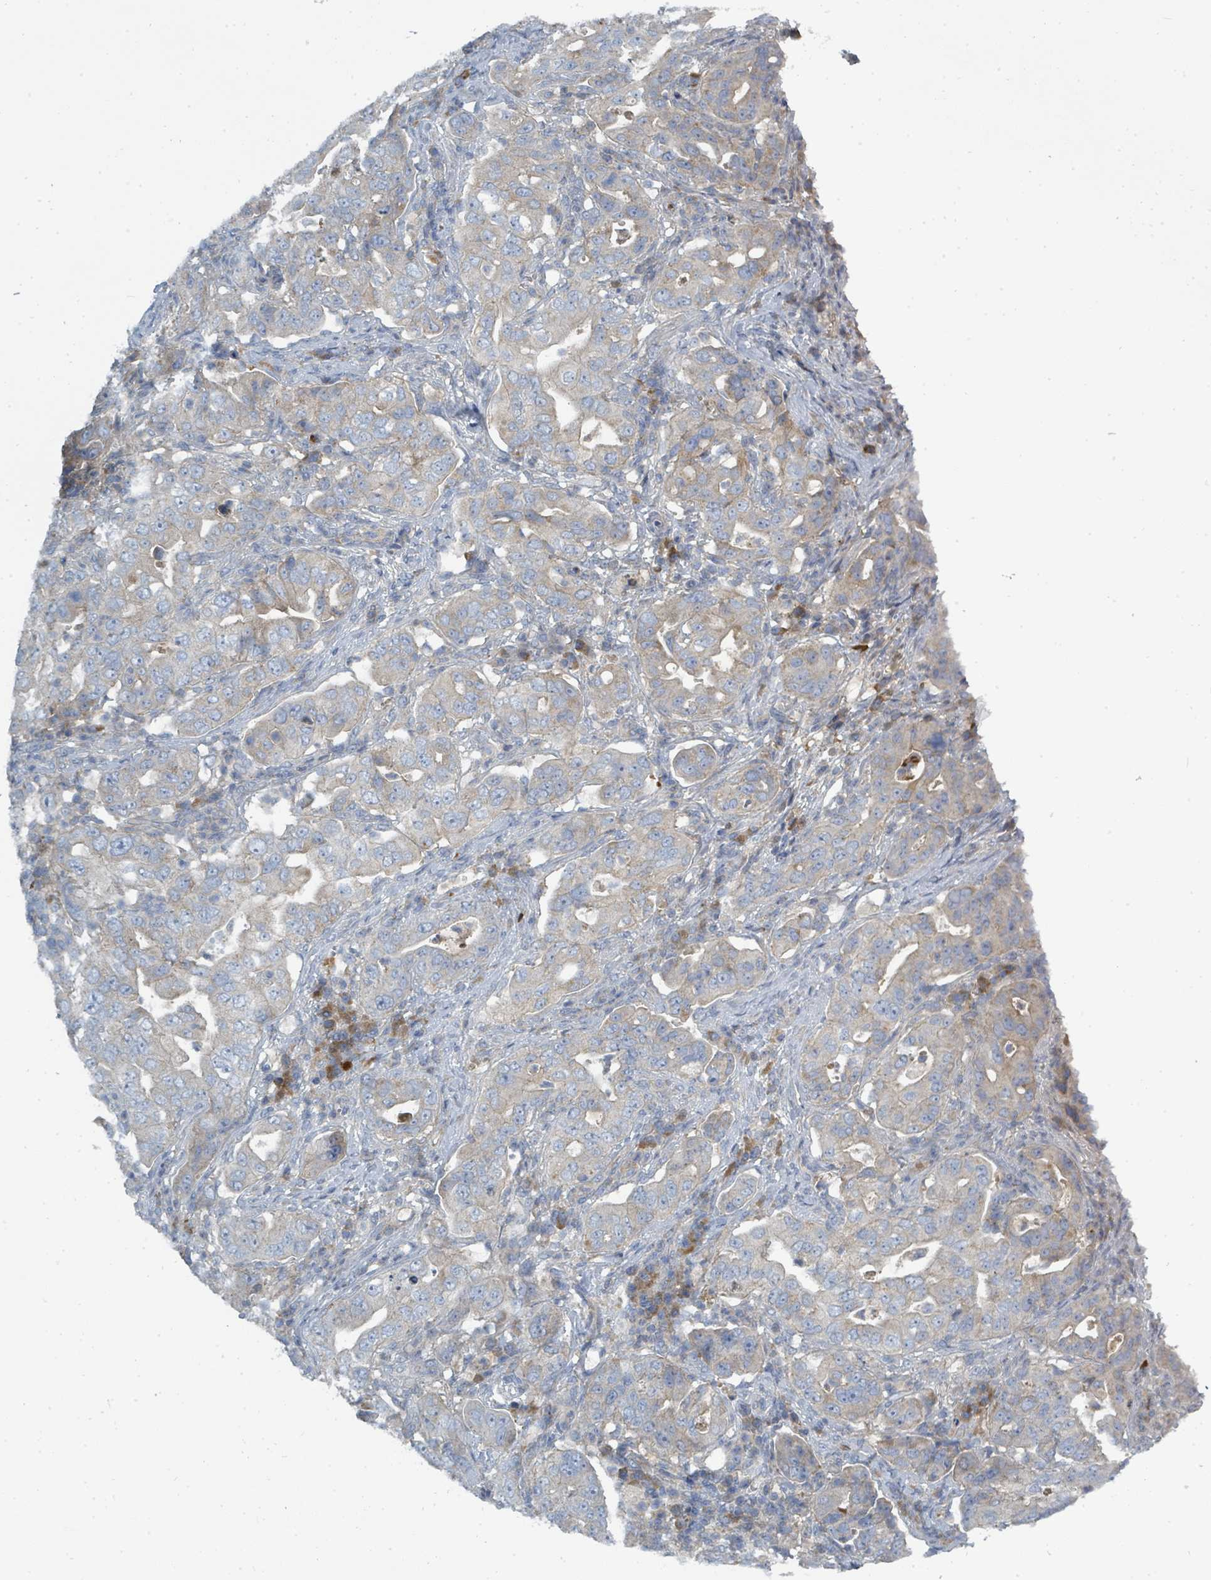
{"staining": {"intensity": "negative", "quantity": "none", "location": "none"}, "tissue": "pancreatic cancer", "cell_type": "Tumor cells", "image_type": "cancer", "snomed": [{"axis": "morphology", "description": "Normal tissue, NOS"}, {"axis": "morphology", "description": "Adenocarcinoma, NOS"}, {"axis": "topography", "description": "Lymph node"}, {"axis": "topography", "description": "Pancreas"}], "caption": "Pancreatic cancer (adenocarcinoma) stained for a protein using immunohistochemistry (IHC) exhibits no staining tumor cells.", "gene": "SLC25A23", "patient": {"sex": "female", "age": 67}}